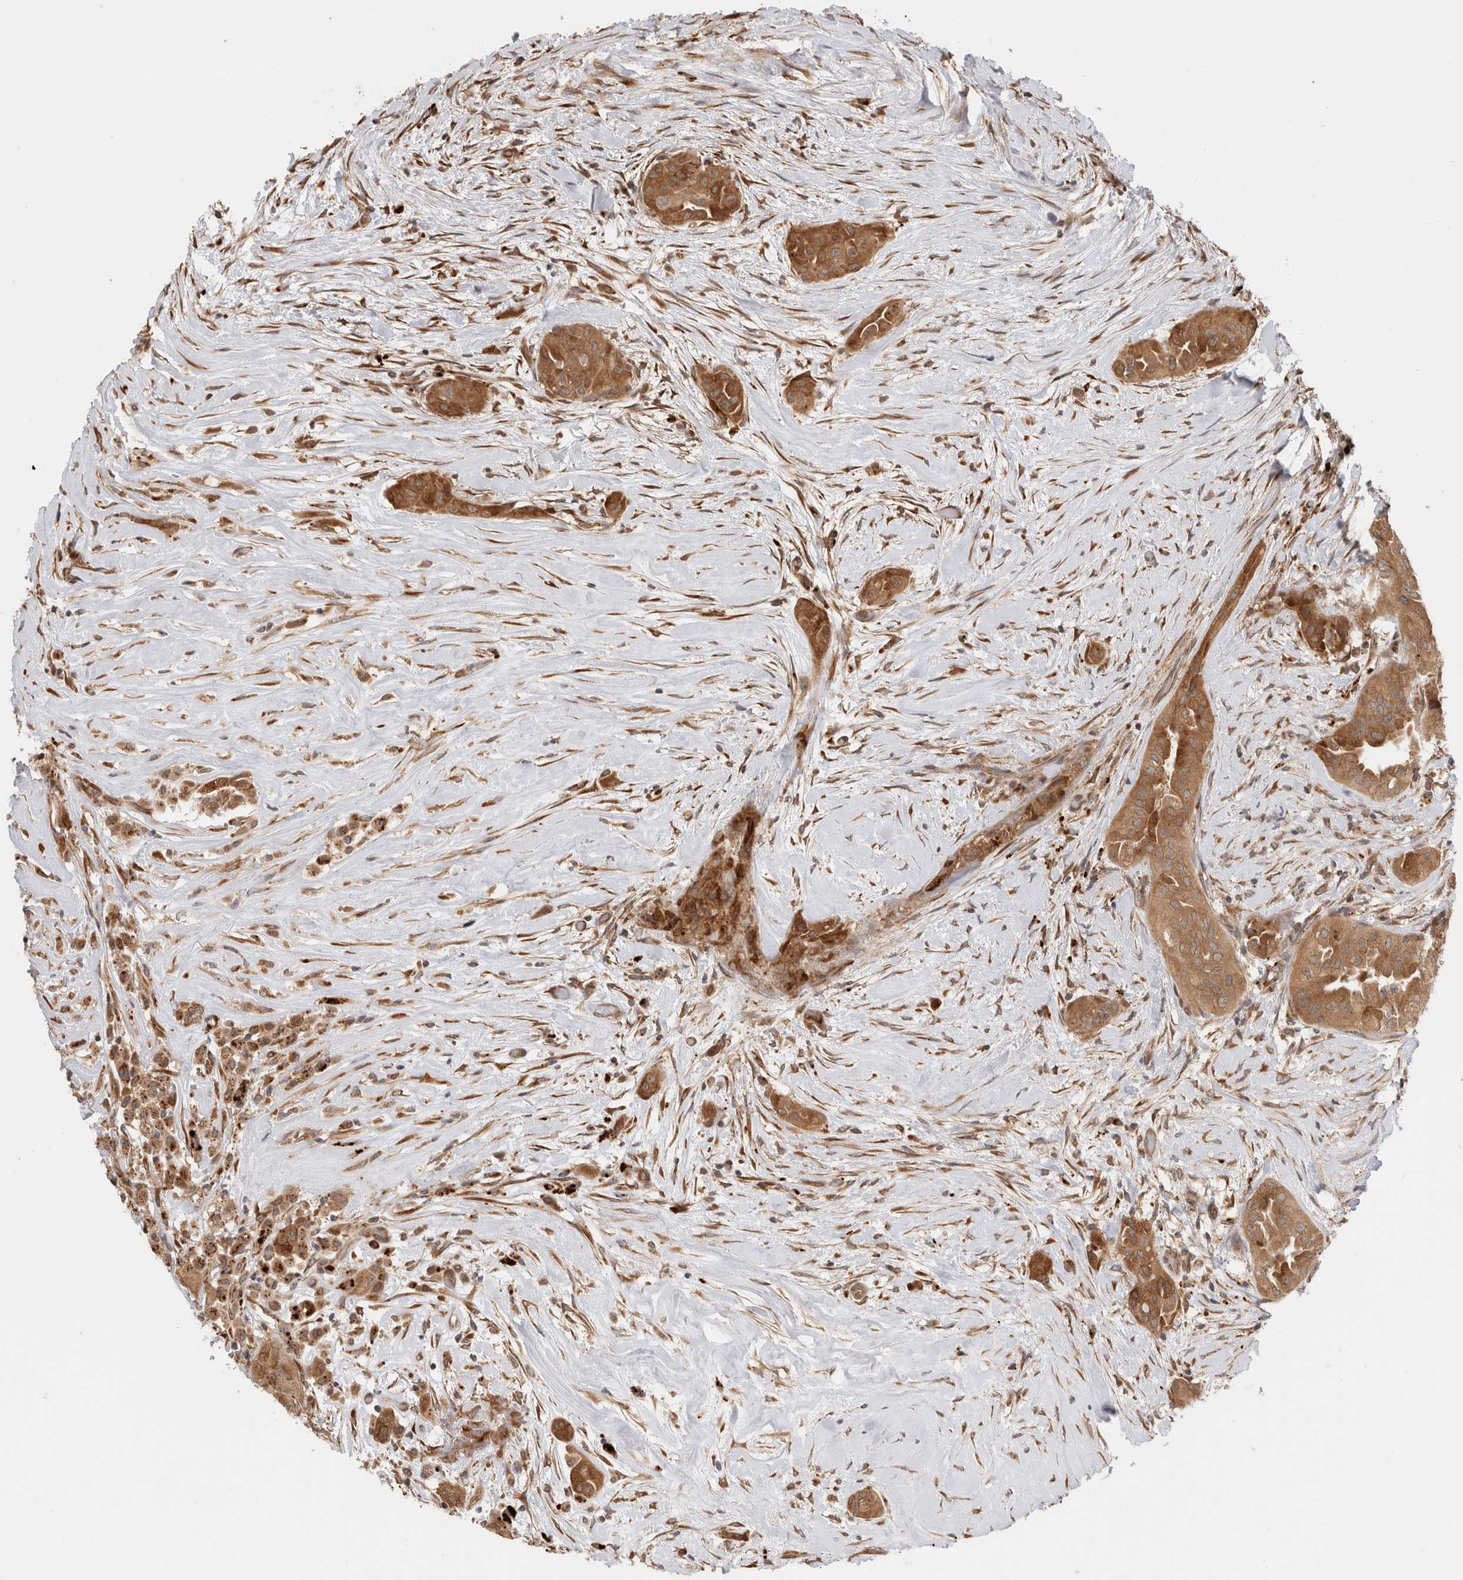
{"staining": {"intensity": "moderate", "quantity": ">75%", "location": "cytoplasmic/membranous"}, "tissue": "thyroid cancer", "cell_type": "Tumor cells", "image_type": "cancer", "snomed": [{"axis": "morphology", "description": "Papillary adenocarcinoma, NOS"}, {"axis": "topography", "description": "Thyroid gland"}], "caption": "Thyroid cancer stained with a protein marker exhibits moderate staining in tumor cells.", "gene": "ACTL9", "patient": {"sex": "female", "age": 59}}